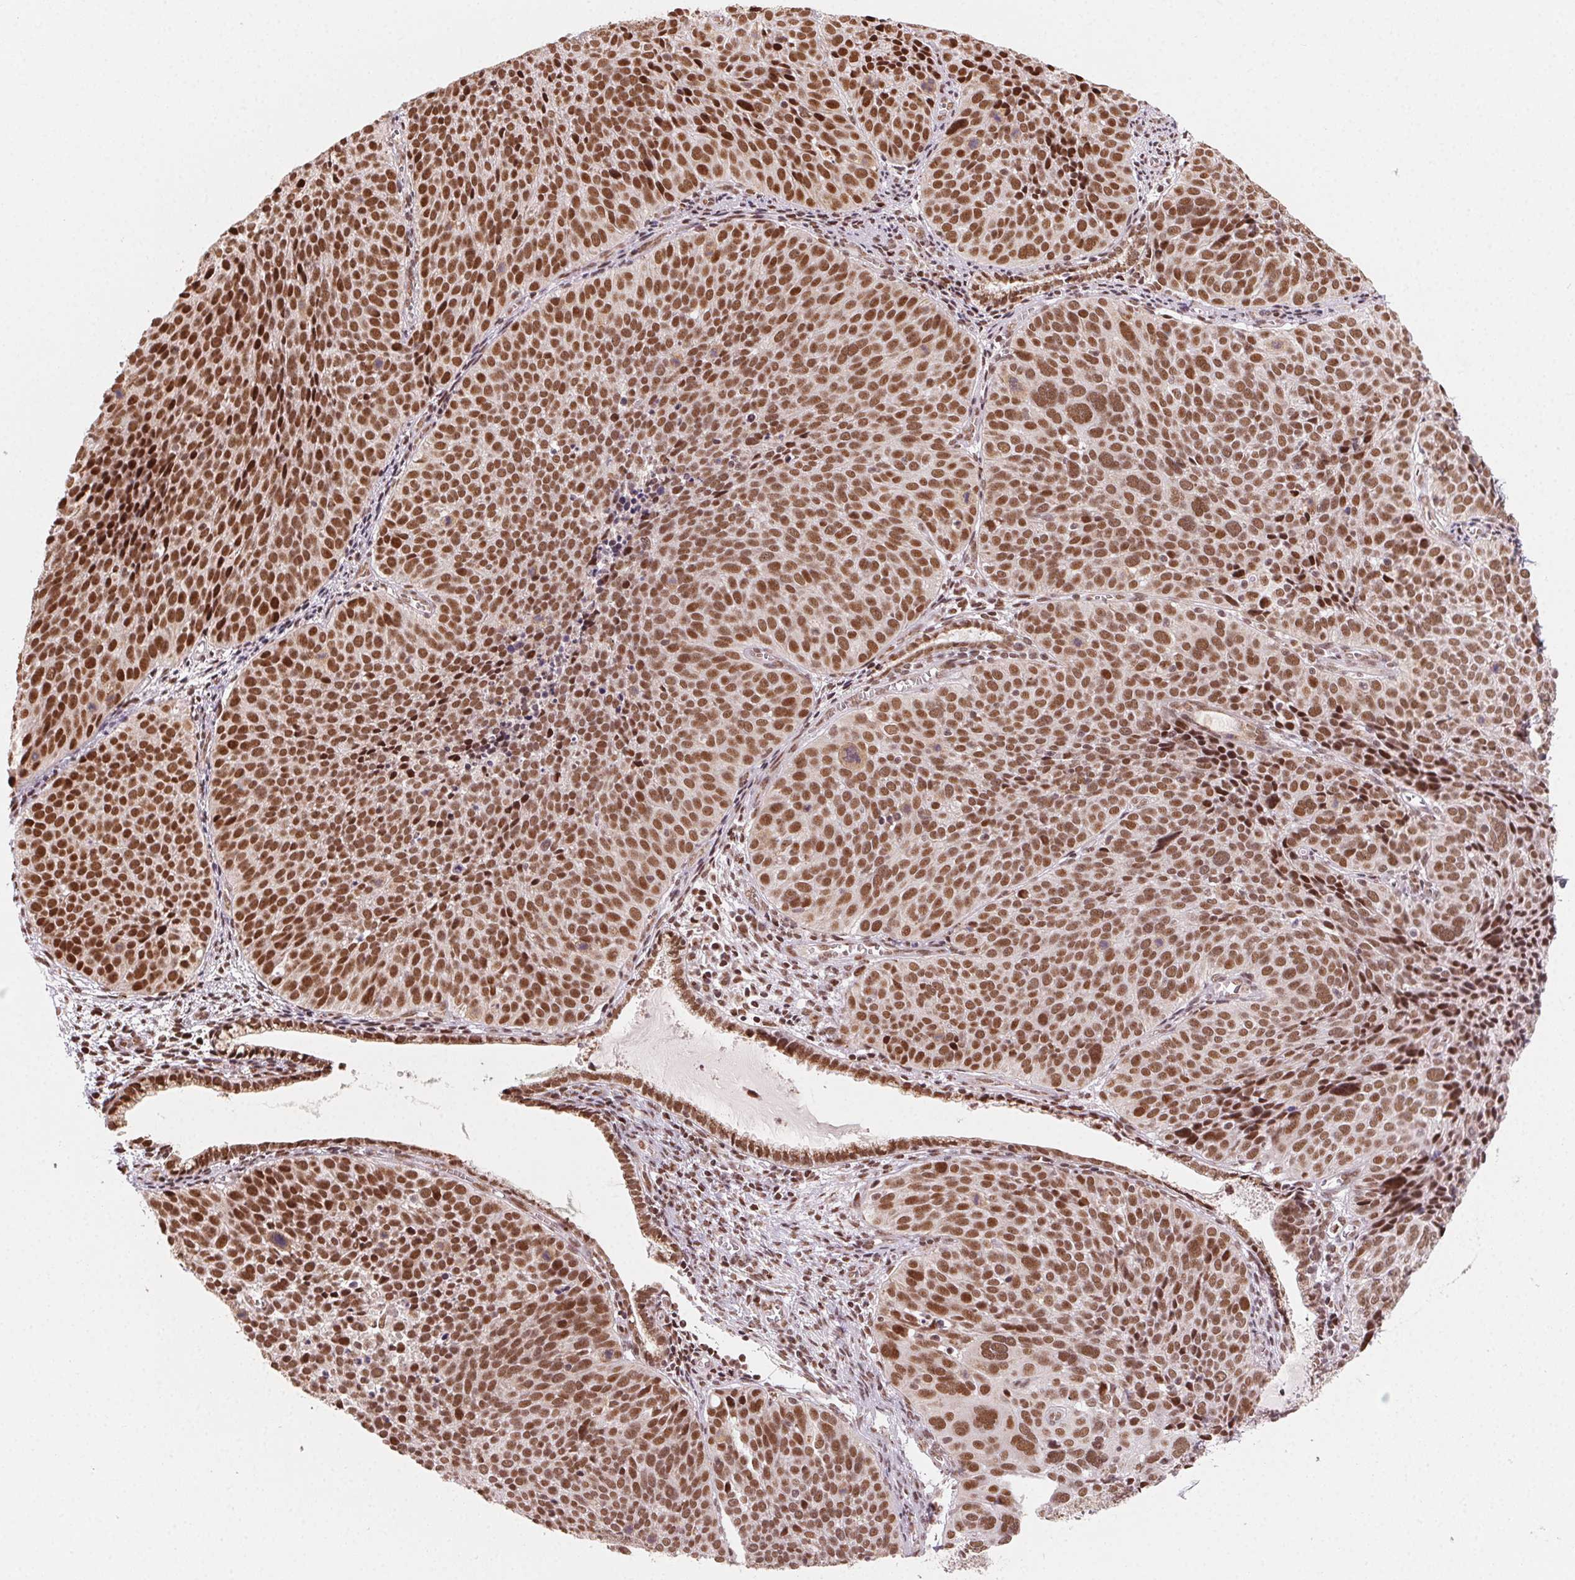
{"staining": {"intensity": "moderate", "quantity": ">75%", "location": "nuclear"}, "tissue": "cervical cancer", "cell_type": "Tumor cells", "image_type": "cancer", "snomed": [{"axis": "morphology", "description": "Squamous cell carcinoma, NOS"}, {"axis": "topography", "description": "Cervix"}], "caption": "Human squamous cell carcinoma (cervical) stained with a protein marker reveals moderate staining in tumor cells.", "gene": "TOPORS", "patient": {"sex": "female", "age": 39}}